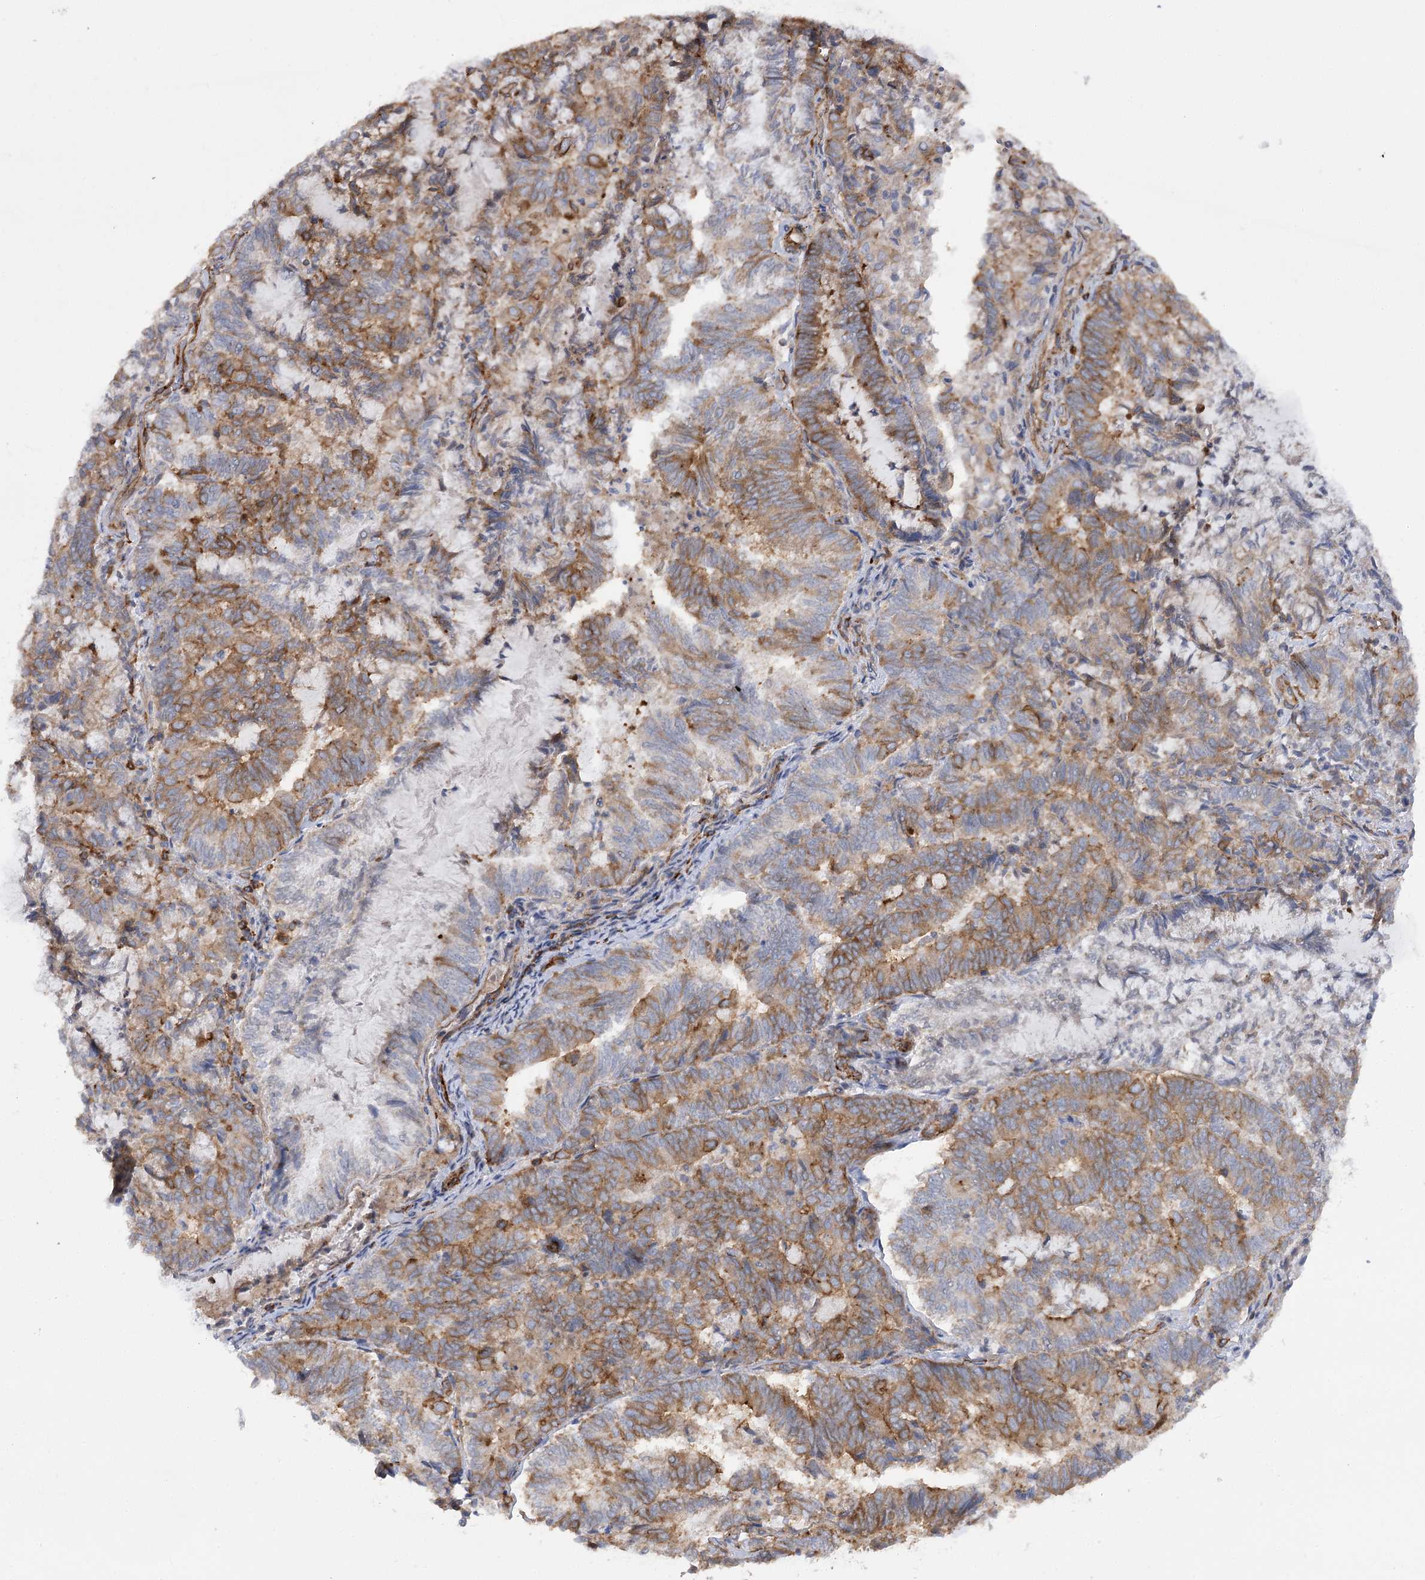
{"staining": {"intensity": "moderate", "quantity": ">75%", "location": "cytoplasmic/membranous"}, "tissue": "endometrial cancer", "cell_type": "Tumor cells", "image_type": "cancer", "snomed": [{"axis": "morphology", "description": "Adenocarcinoma, NOS"}, {"axis": "topography", "description": "Endometrium"}], "caption": "Protein staining reveals moderate cytoplasmic/membranous expression in approximately >75% of tumor cells in endometrial adenocarcinoma.", "gene": "SYNPO2", "patient": {"sex": "female", "age": 80}}